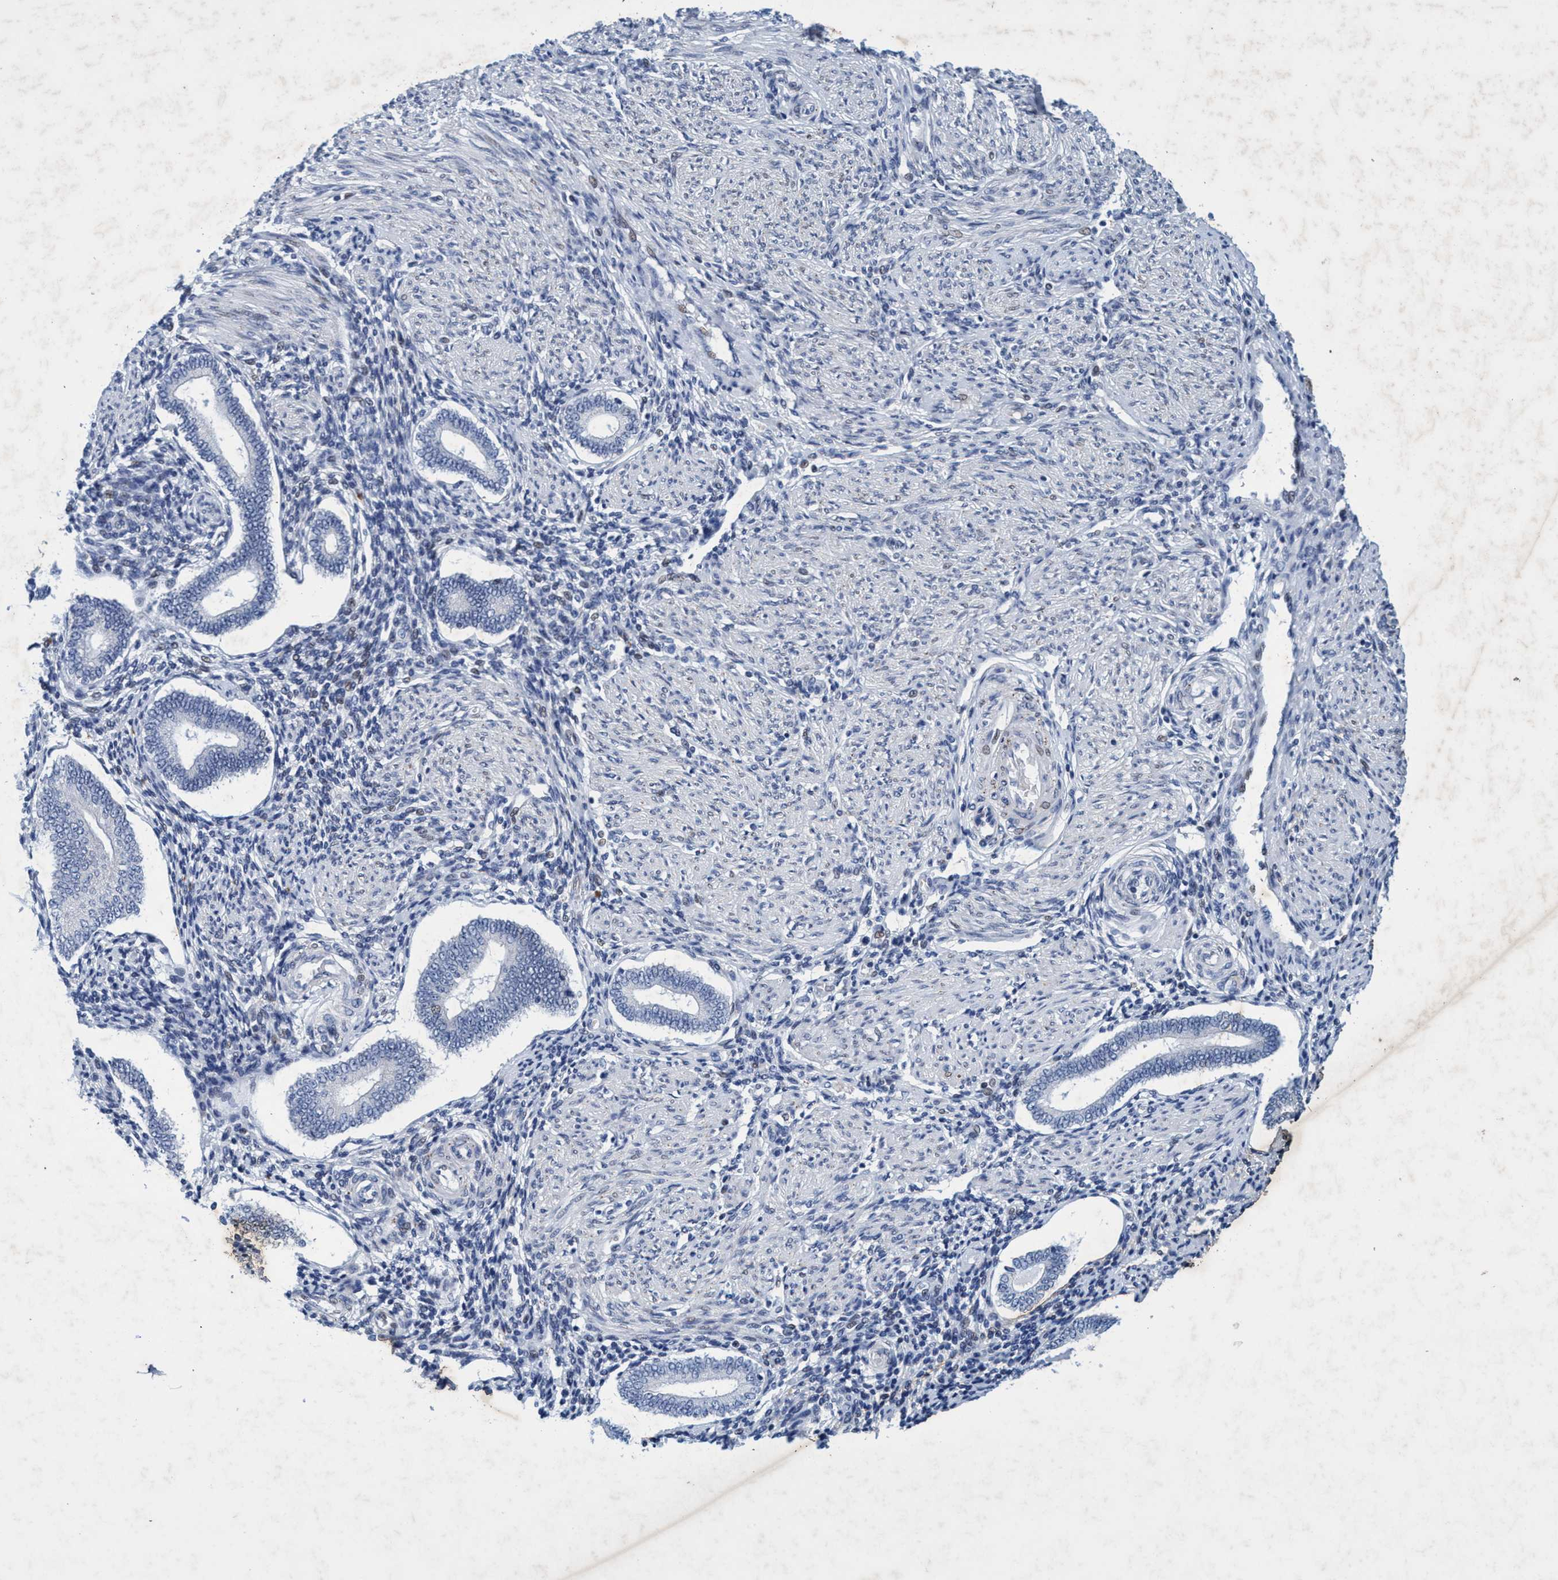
{"staining": {"intensity": "negative", "quantity": "none", "location": "none"}, "tissue": "endometrium", "cell_type": "Cells in endometrial stroma", "image_type": "normal", "snomed": [{"axis": "morphology", "description": "Normal tissue, NOS"}, {"axis": "topography", "description": "Endometrium"}], "caption": "Endometrium stained for a protein using immunohistochemistry (IHC) reveals no expression cells in endometrial stroma.", "gene": "GRB14", "patient": {"sex": "female", "age": 42}}